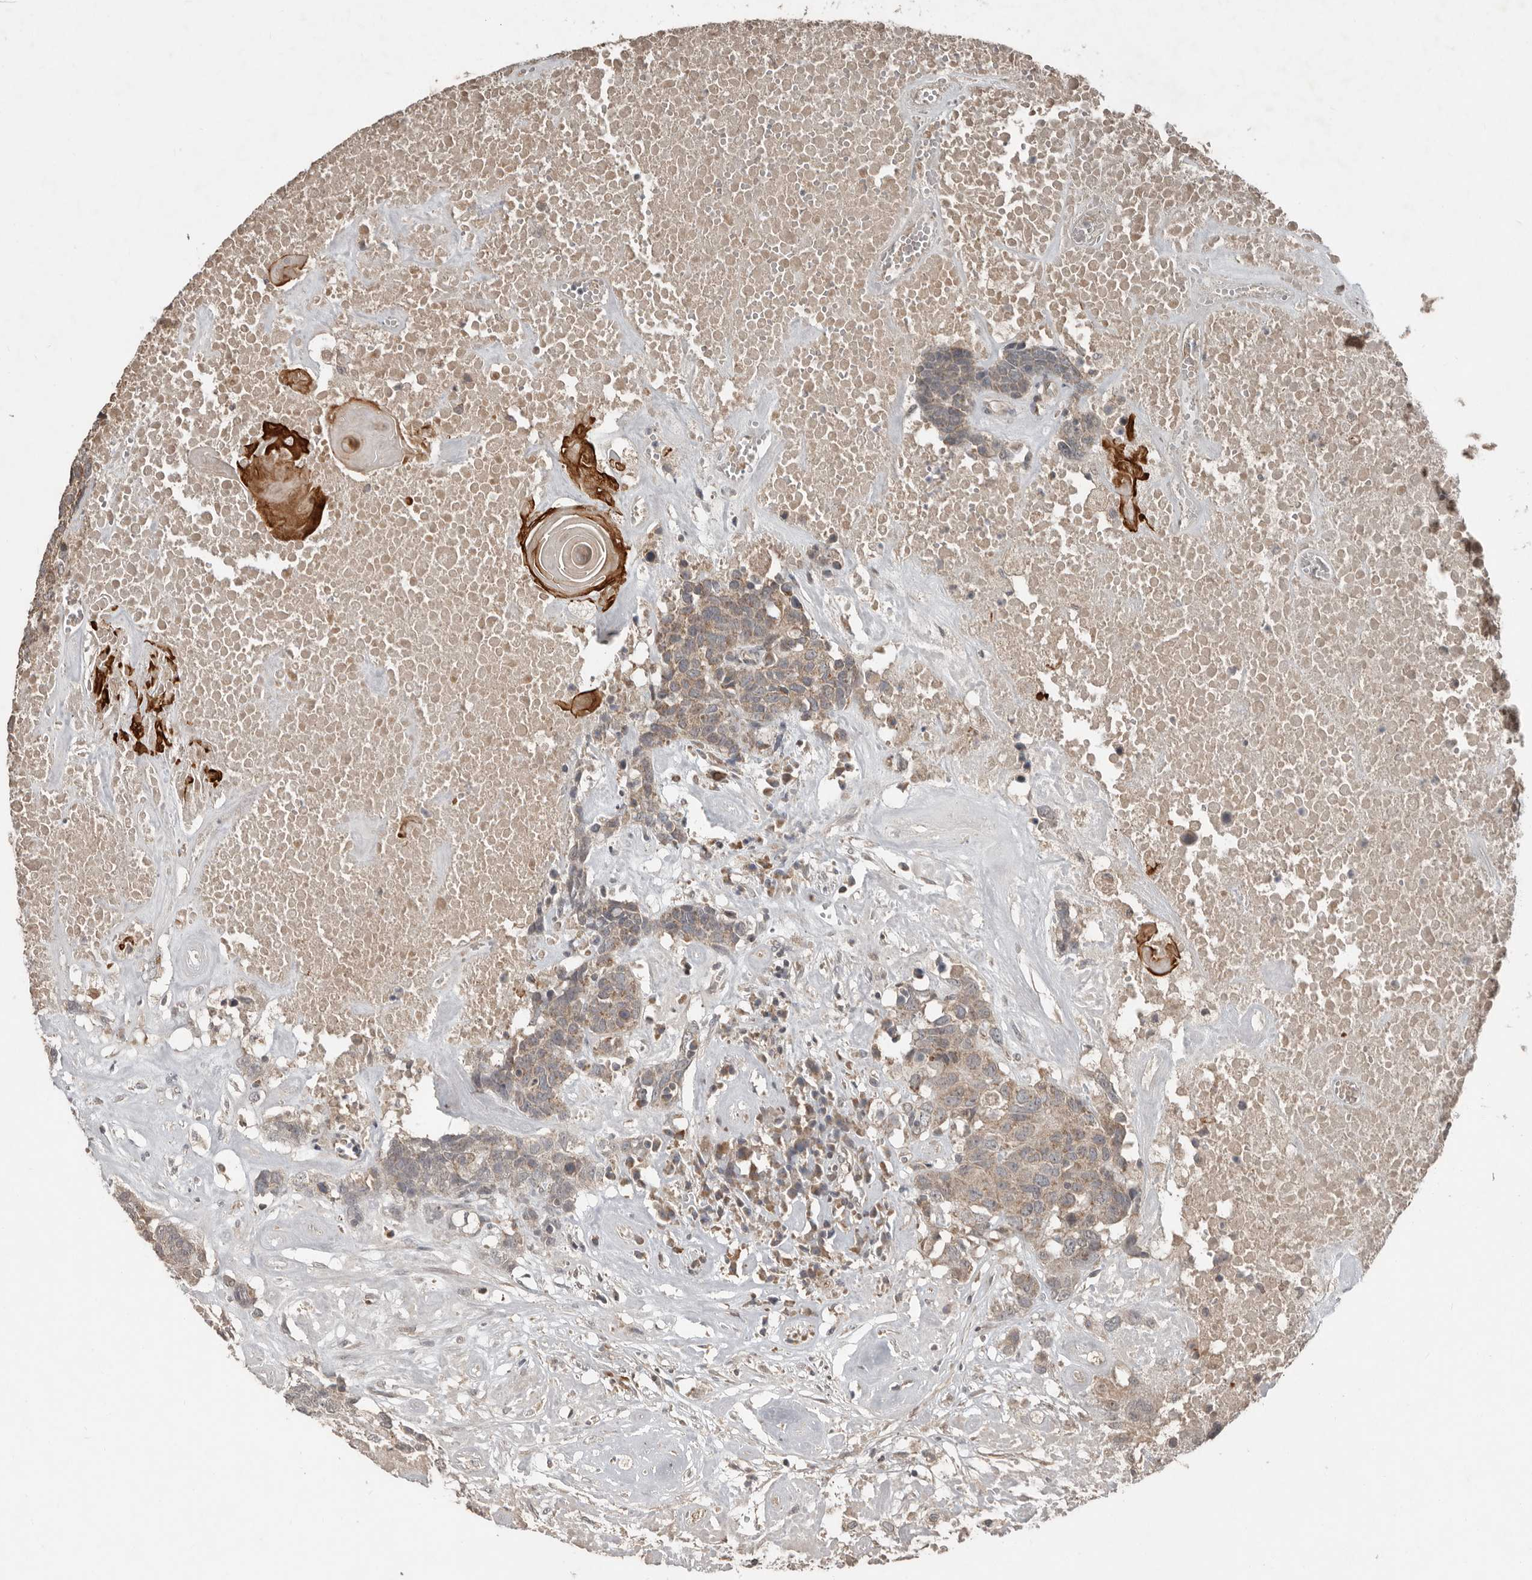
{"staining": {"intensity": "weak", "quantity": ">75%", "location": "cytoplasmic/membranous"}, "tissue": "head and neck cancer", "cell_type": "Tumor cells", "image_type": "cancer", "snomed": [{"axis": "morphology", "description": "Squamous cell carcinoma, NOS"}, {"axis": "topography", "description": "Head-Neck"}], "caption": "Protein staining reveals weak cytoplasmic/membranous staining in approximately >75% of tumor cells in head and neck cancer.", "gene": "SLC6A7", "patient": {"sex": "male", "age": 66}}